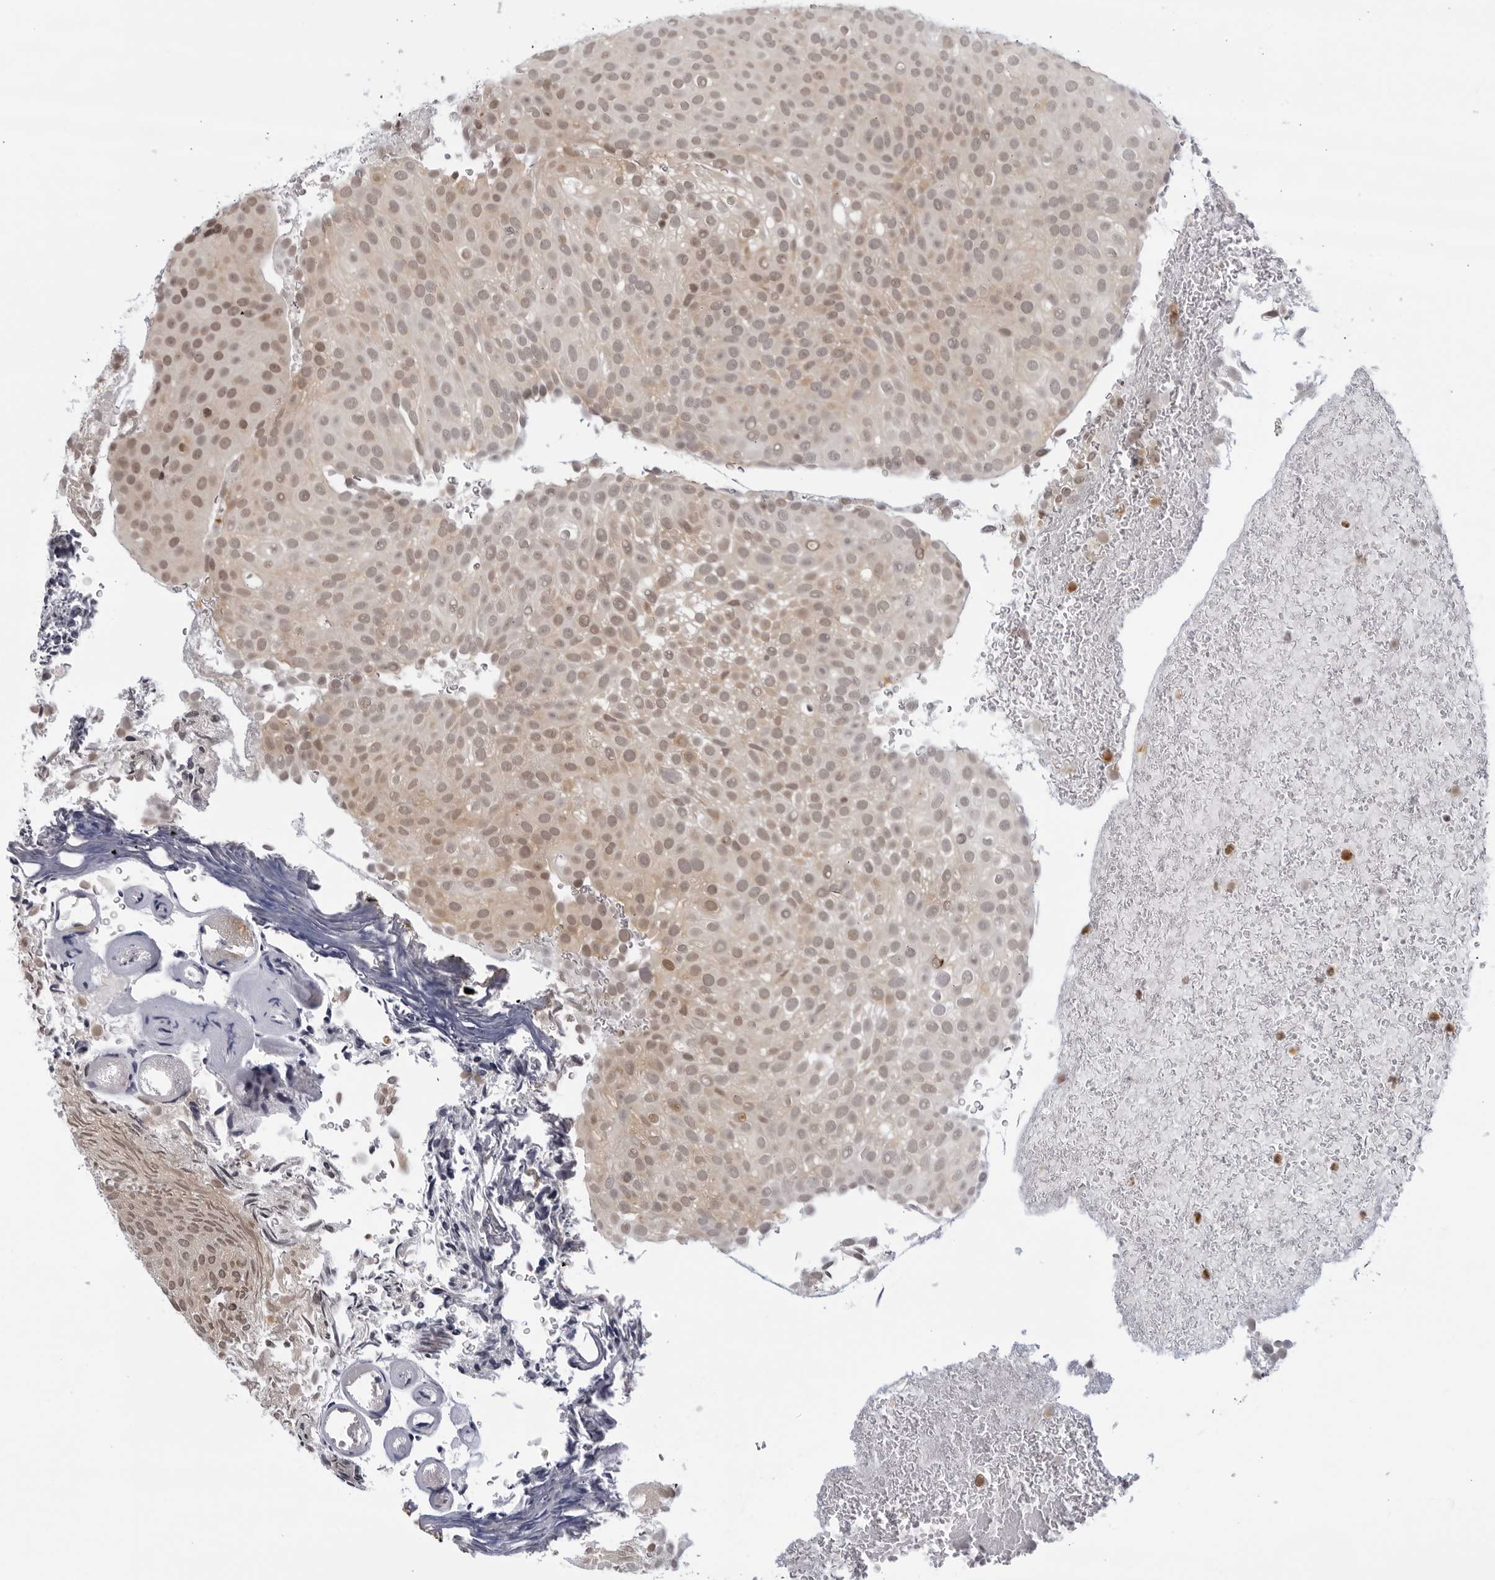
{"staining": {"intensity": "moderate", "quantity": "<25%", "location": "nuclear"}, "tissue": "urothelial cancer", "cell_type": "Tumor cells", "image_type": "cancer", "snomed": [{"axis": "morphology", "description": "Urothelial carcinoma, Low grade"}, {"axis": "topography", "description": "Urinary bladder"}], "caption": "Approximately <25% of tumor cells in urothelial cancer reveal moderate nuclear protein positivity as visualized by brown immunohistochemical staining.", "gene": "CC2D1B", "patient": {"sex": "male", "age": 78}}